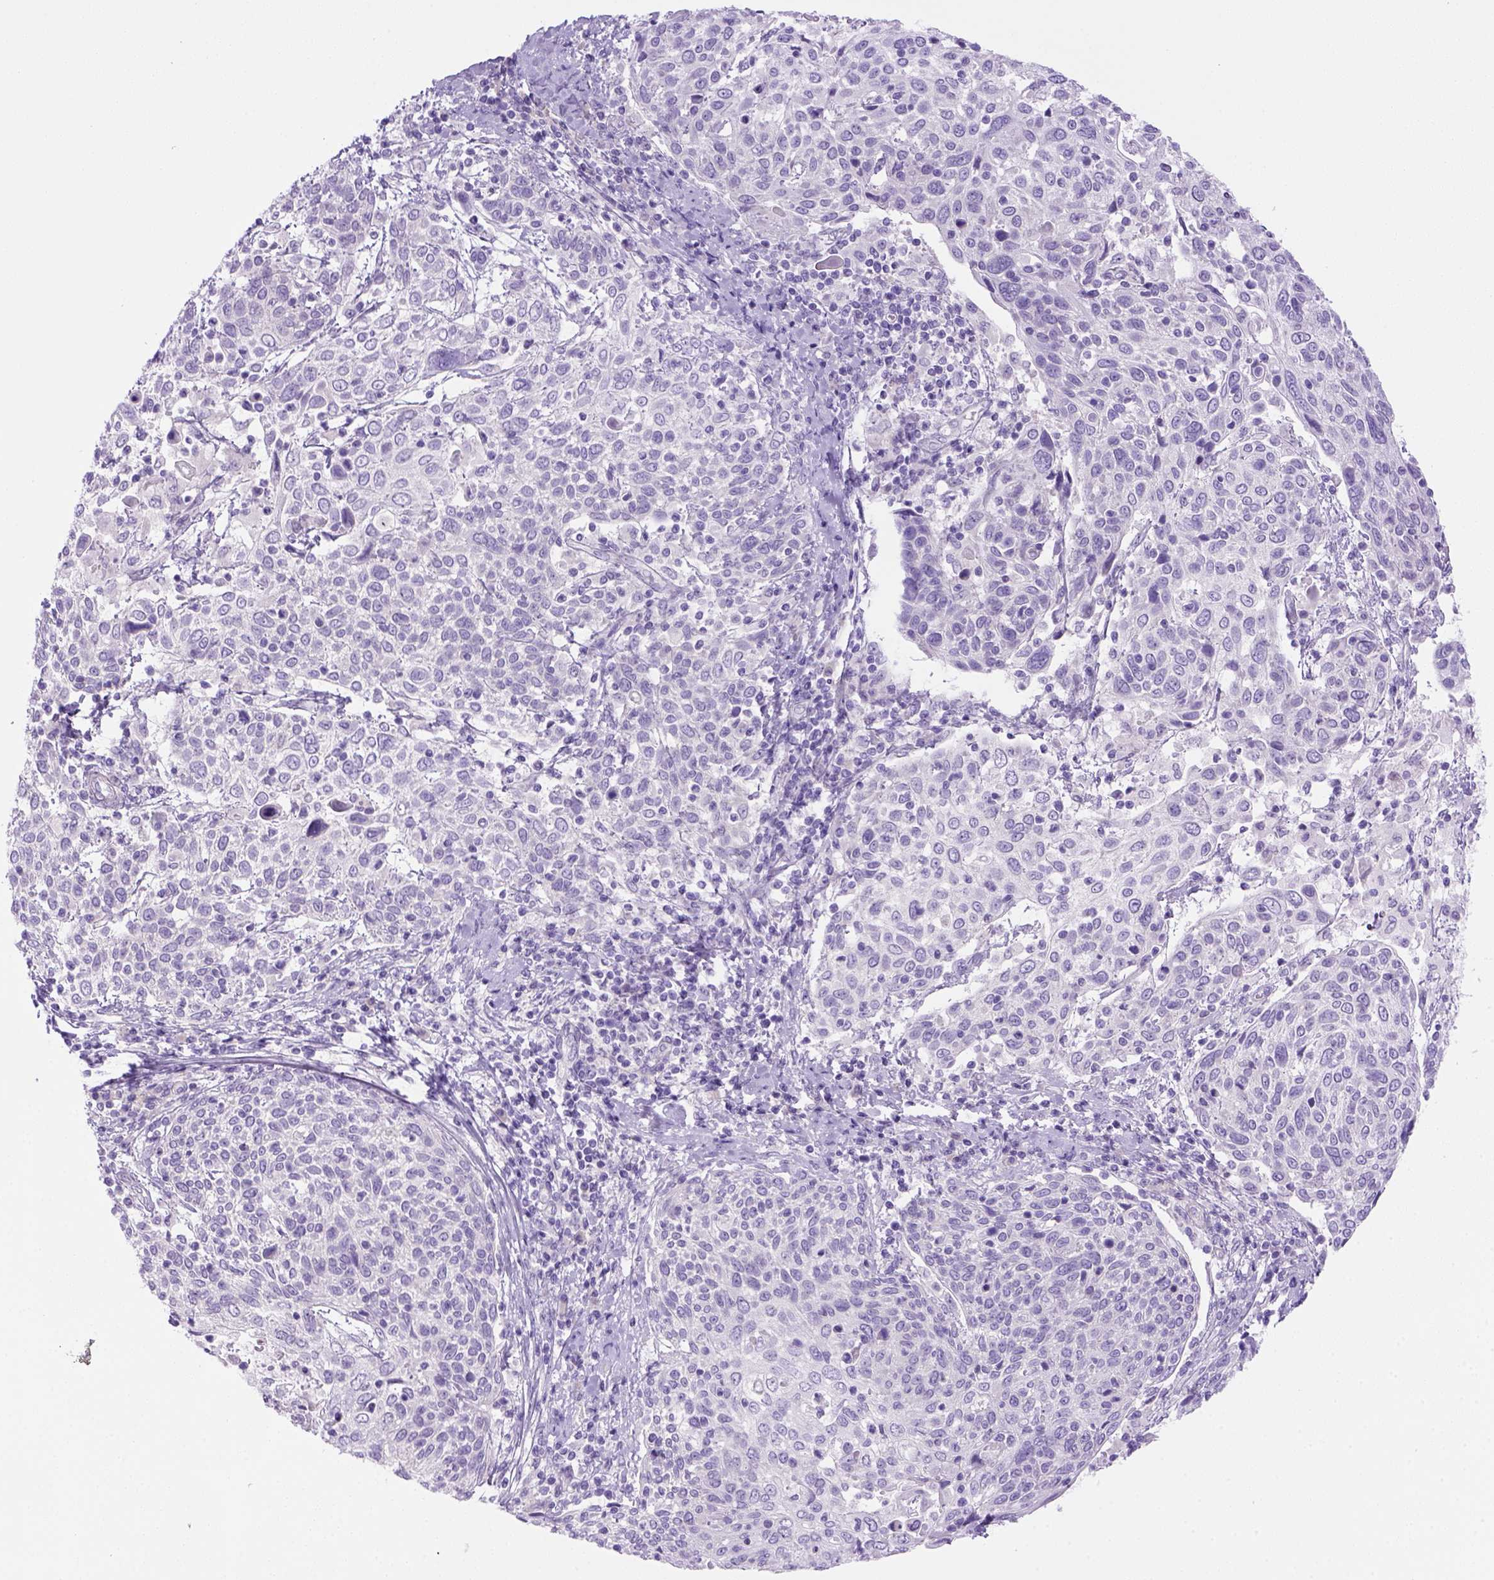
{"staining": {"intensity": "negative", "quantity": "none", "location": "none"}, "tissue": "cervical cancer", "cell_type": "Tumor cells", "image_type": "cancer", "snomed": [{"axis": "morphology", "description": "Squamous cell carcinoma, NOS"}, {"axis": "topography", "description": "Cervix"}], "caption": "IHC of cervical squamous cell carcinoma shows no staining in tumor cells. (Brightfield microscopy of DAB IHC at high magnification).", "gene": "DNAH11", "patient": {"sex": "female", "age": 61}}